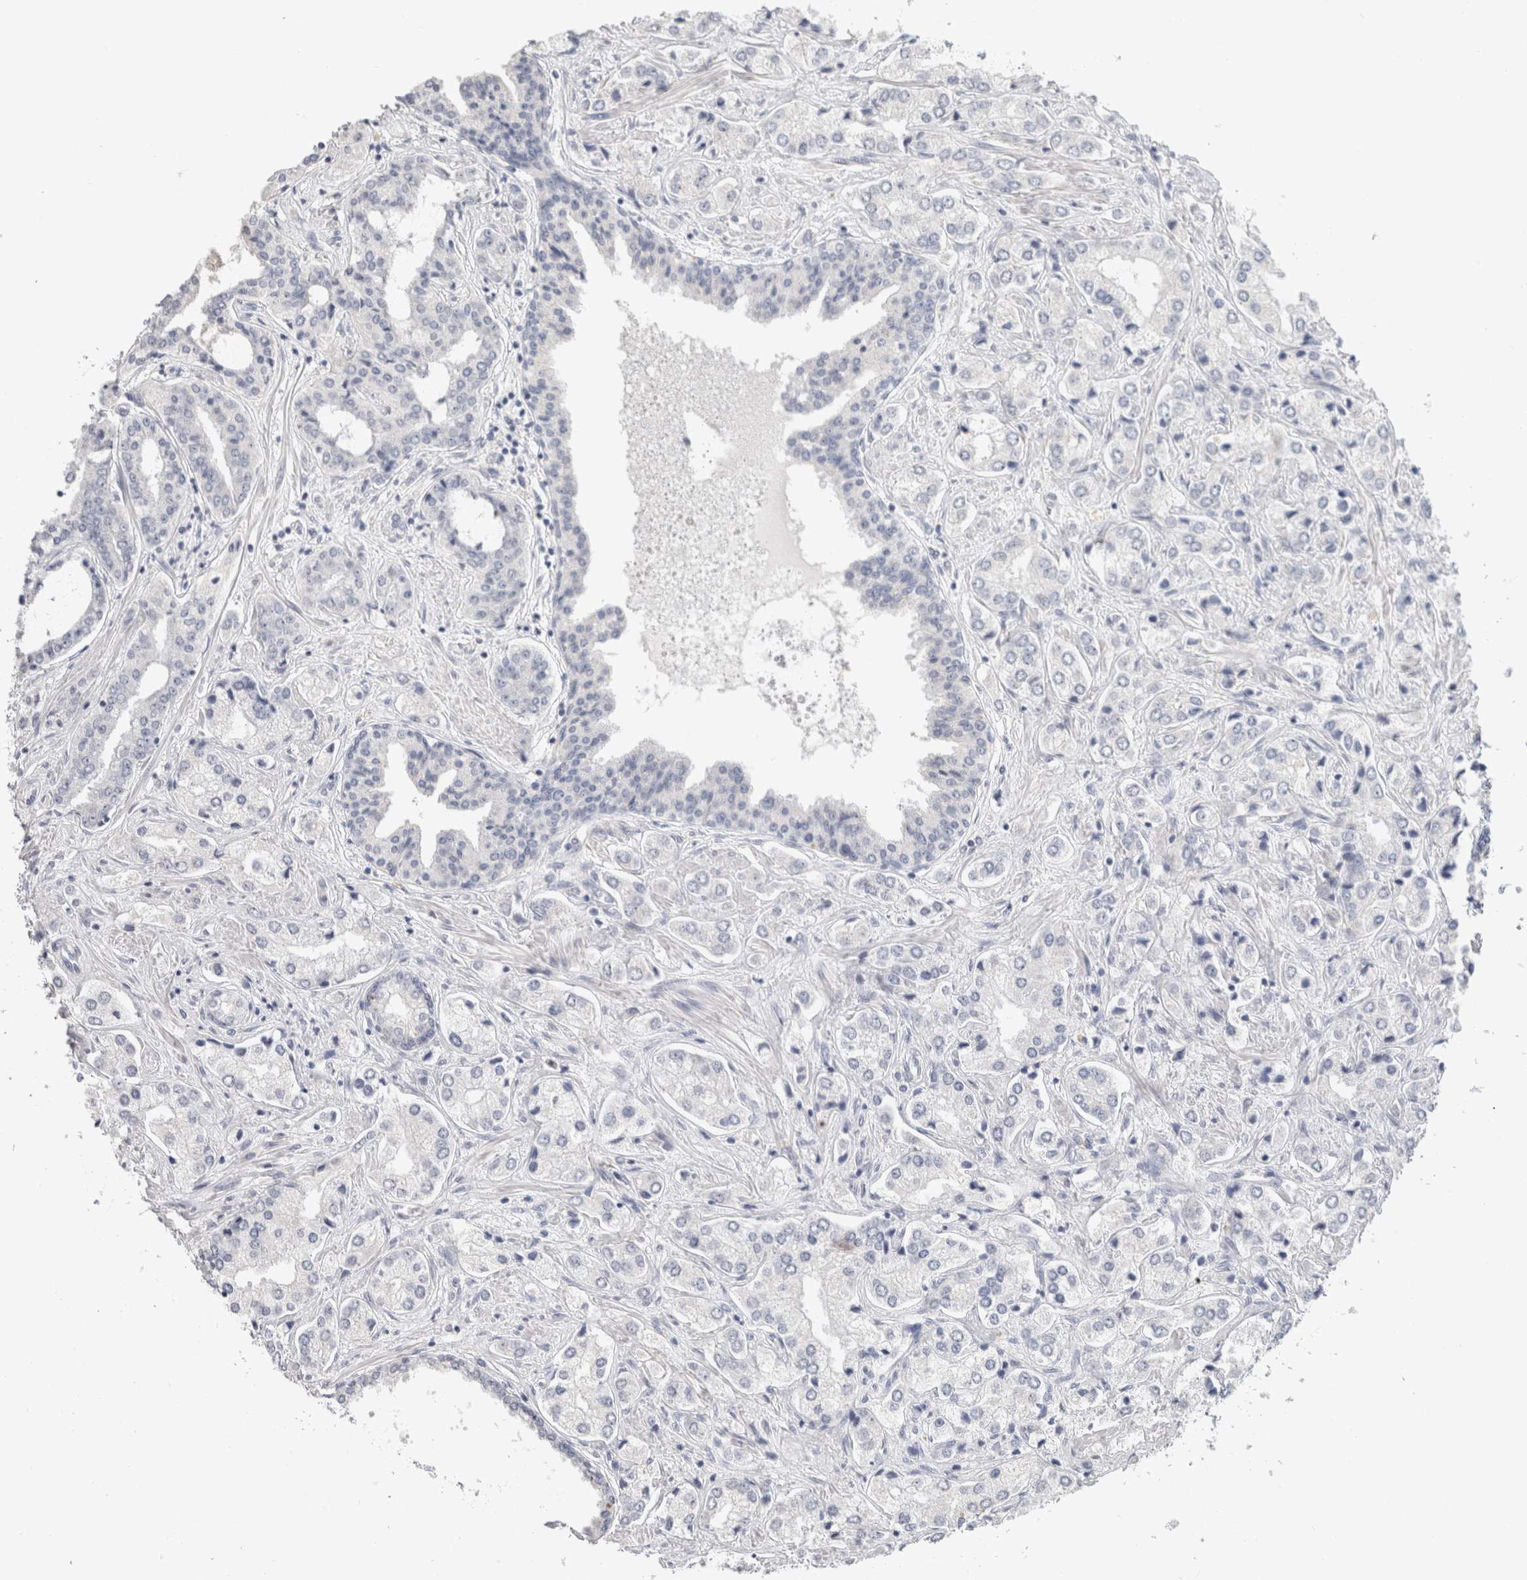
{"staining": {"intensity": "negative", "quantity": "none", "location": "none"}, "tissue": "prostate cancer", "cell_type": "Tumor cells", "image_type": "cancer", "snomed": [{"axis": "morphology", "description": "Adenocarcinoma, High grade"}, {"axis": "topography", "description": "Prostate"}], "caption": "Immunohistochemistry (IHC) histopathology image of prostate adenocarcinoma (high-grade) stained for a protein (brown), which displays no positivity in tumor cells.", "gene": "SLC6A1", "patient": {"sex": "male", "age": 66}}